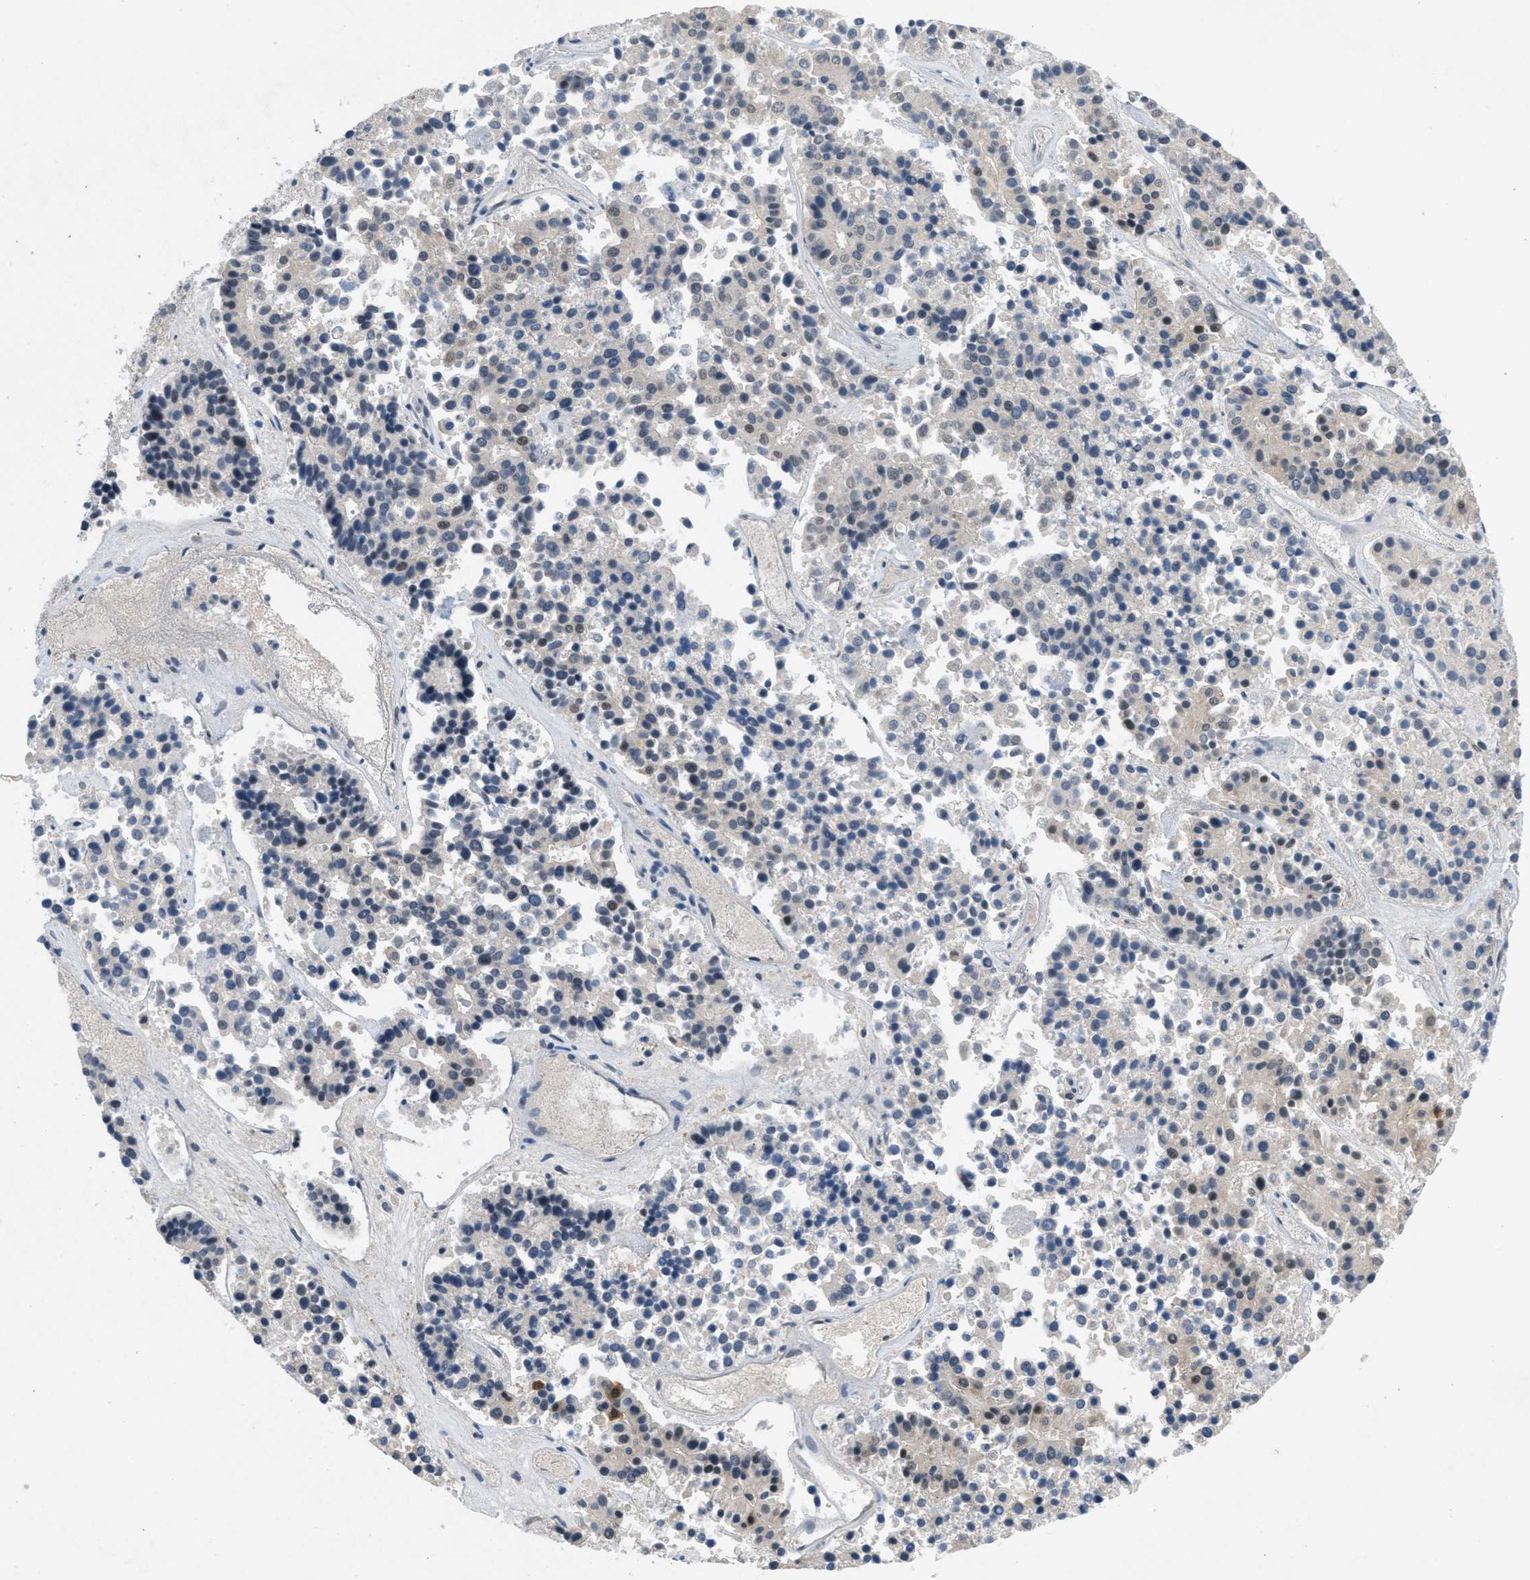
{"staining": {"intensity": "negative", "quantity": "none", "location": "none"}, "tissue": "pancreatic cancer", "cell_type": "Tumor cells", "image_type": "cancer", "snomed": [{"axis": "morphology", "description": "Adenocarcinoma, NOS"}, {"axis": "topography", "description": "Pancreas"}], "caption": "Tumor cells are negative for protein expression in human pancreatic cancer (adenocarcinoma).", "gene": "IFNLR1", "patient": {"sex": "male", "age": 50}}